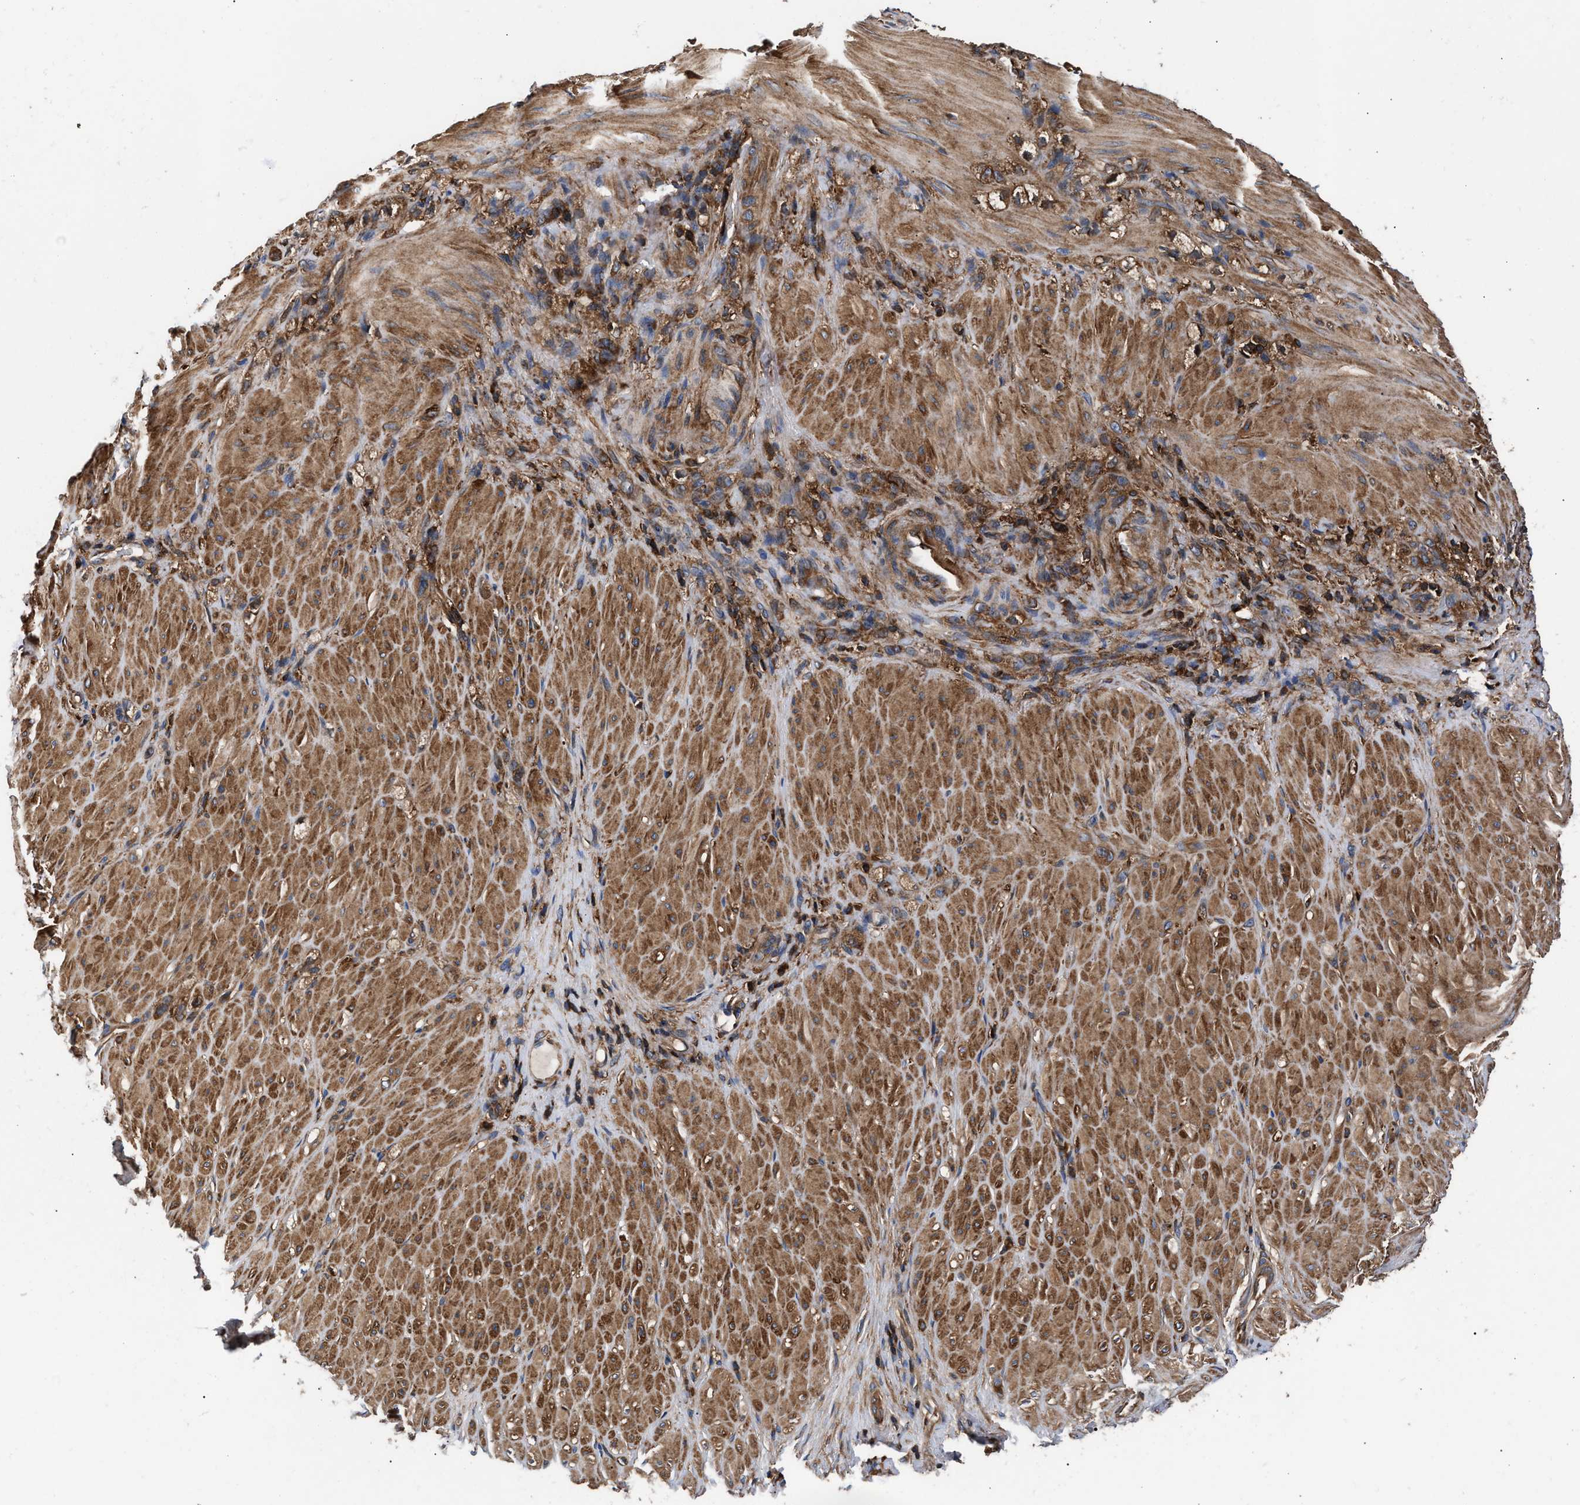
{"staining": {"intensity": "moderate", "quantity": ">75%", "location": "cytoplasmic/membranous"}, "tissue": "stomach cancer", "cell_type": "Tumor cells", "image_type": "cancer", "snomed": [{"axis": "morphology", "description": "Normal tissue, NOS"}, {"axis": "morphology", "description": "Adenocarcinoma, NOS"}, {"axis": "topography", "description": "Stomach"}], "caption": "Immunohistochemical staining of human stomach cancer (adenocarcinoma) reveals medium levels of moderate cytoplasmic/membranous expression in approximately >75% of tumor cells.", "gene": "KYAT1", "patient": {"sex": "male", "age": 82}}